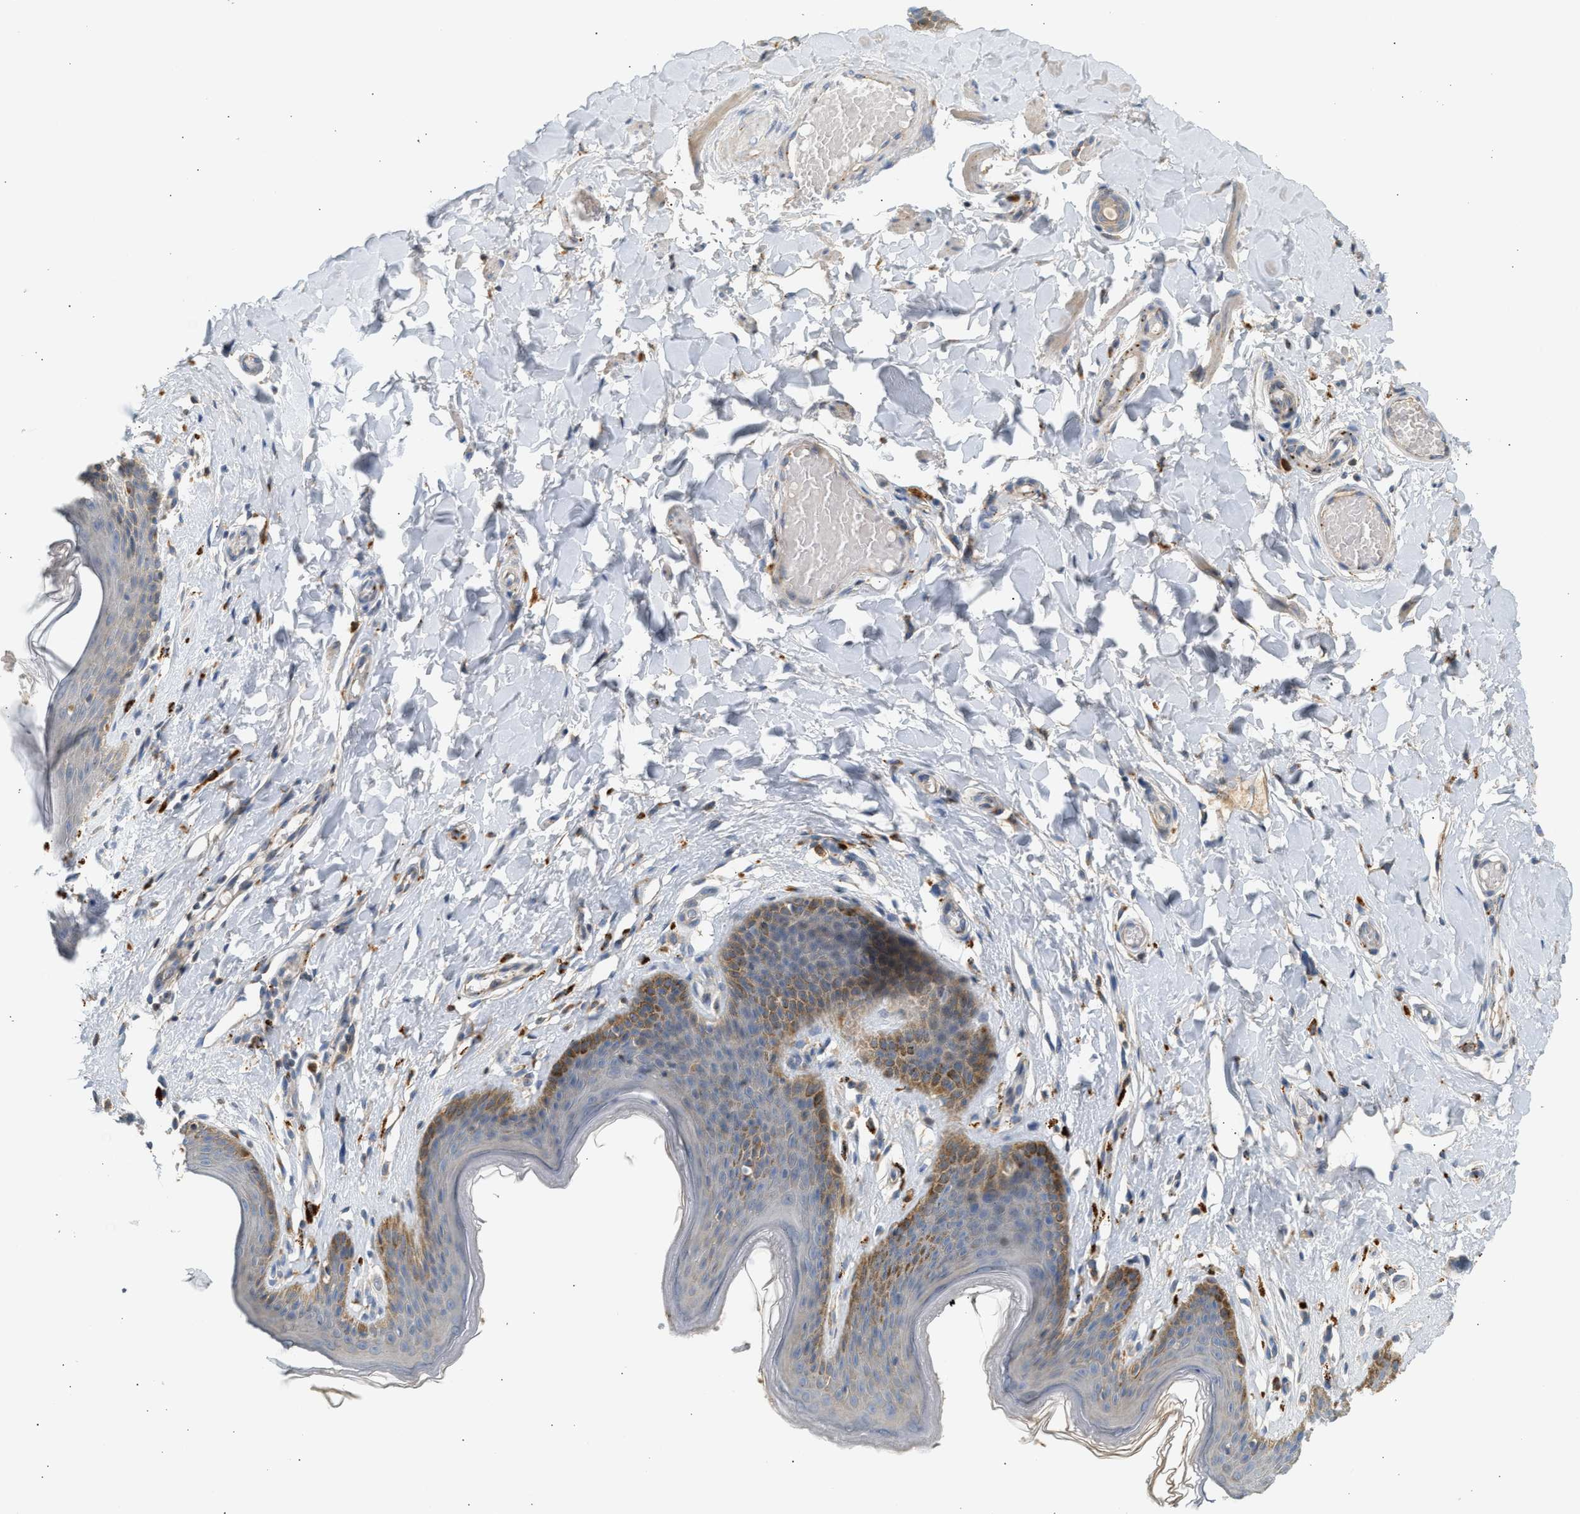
{"staining": {"intensity": "moderate", "quantity": "25%-75%", "location": "cytoplasmic/membranous"}, "tissue": "skin", "cell_type": "Epidermal cells", "image_type": "normal", "snomed": [{"axis": "morphology", "description": "Normal tissue, NOS"}, {"axis": "topography", "description": "Vulva"}], "caption": "Skin stained with immunohistochemistry displays moderate cytoplasmic/membranous positivity in about 25%-75% of epidermal cells.", "gene": "ENTHD1", "patient": {"sex": "female", "age": 66}}